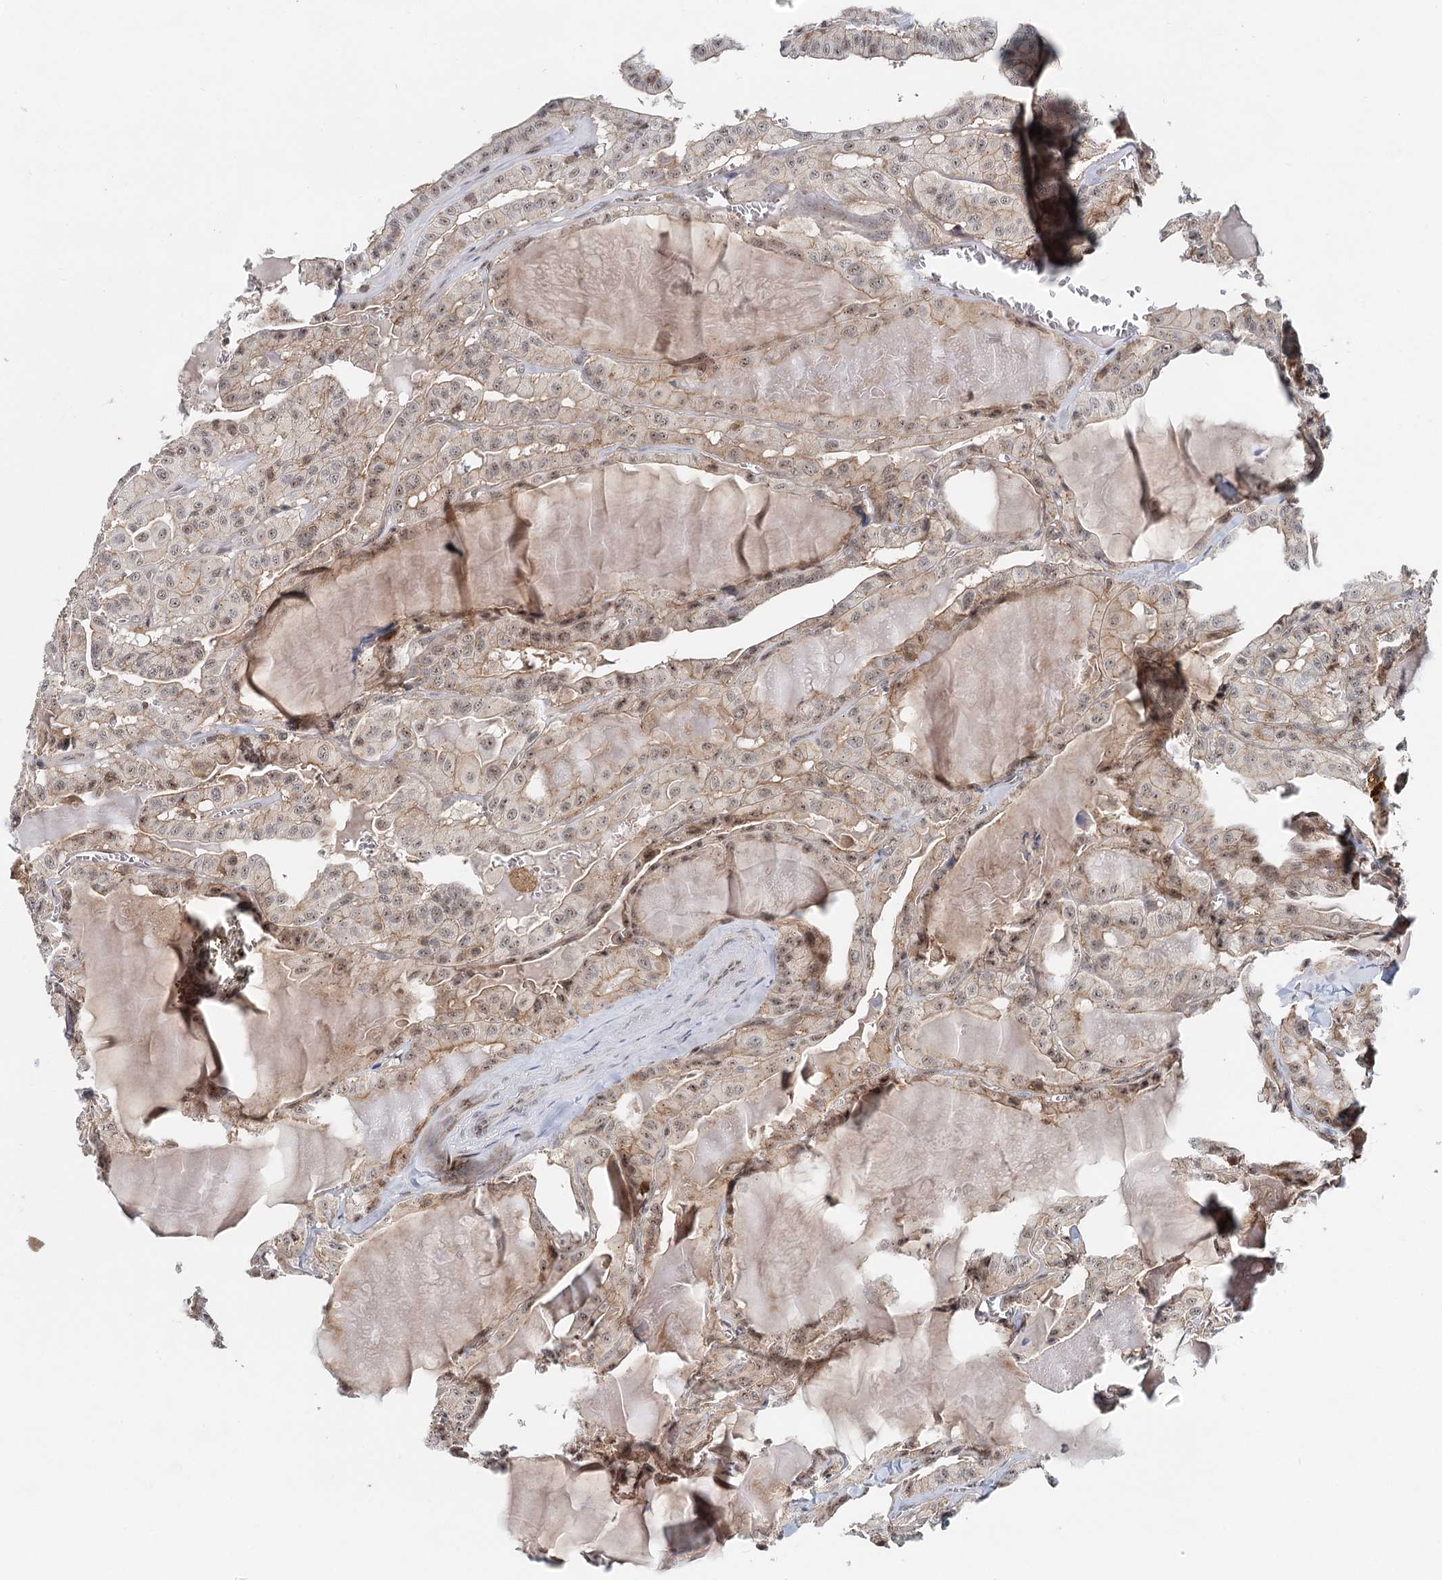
{"staining": {"intensity": "weak", "quantity": ">75%", "location": "cytoplasmic/membranous,nuclear"}, "tissue": "thyroid cancer", "cell_type": "Tumor cells", "image_type": "cancer", "snomed": [{"axis": "morphology", "description": "Papillary adenocarcinoma, NOS"}, {"axis": "topography", "description": "Thyroid gland"}], "caption": "Weak cytoplasmic/membranous and nuclear expression is seen in about >75% of tumor cells in thyroid cancer.", "gene": "CDC42SE2", "patient": {"sex": "male", "age": 52}}